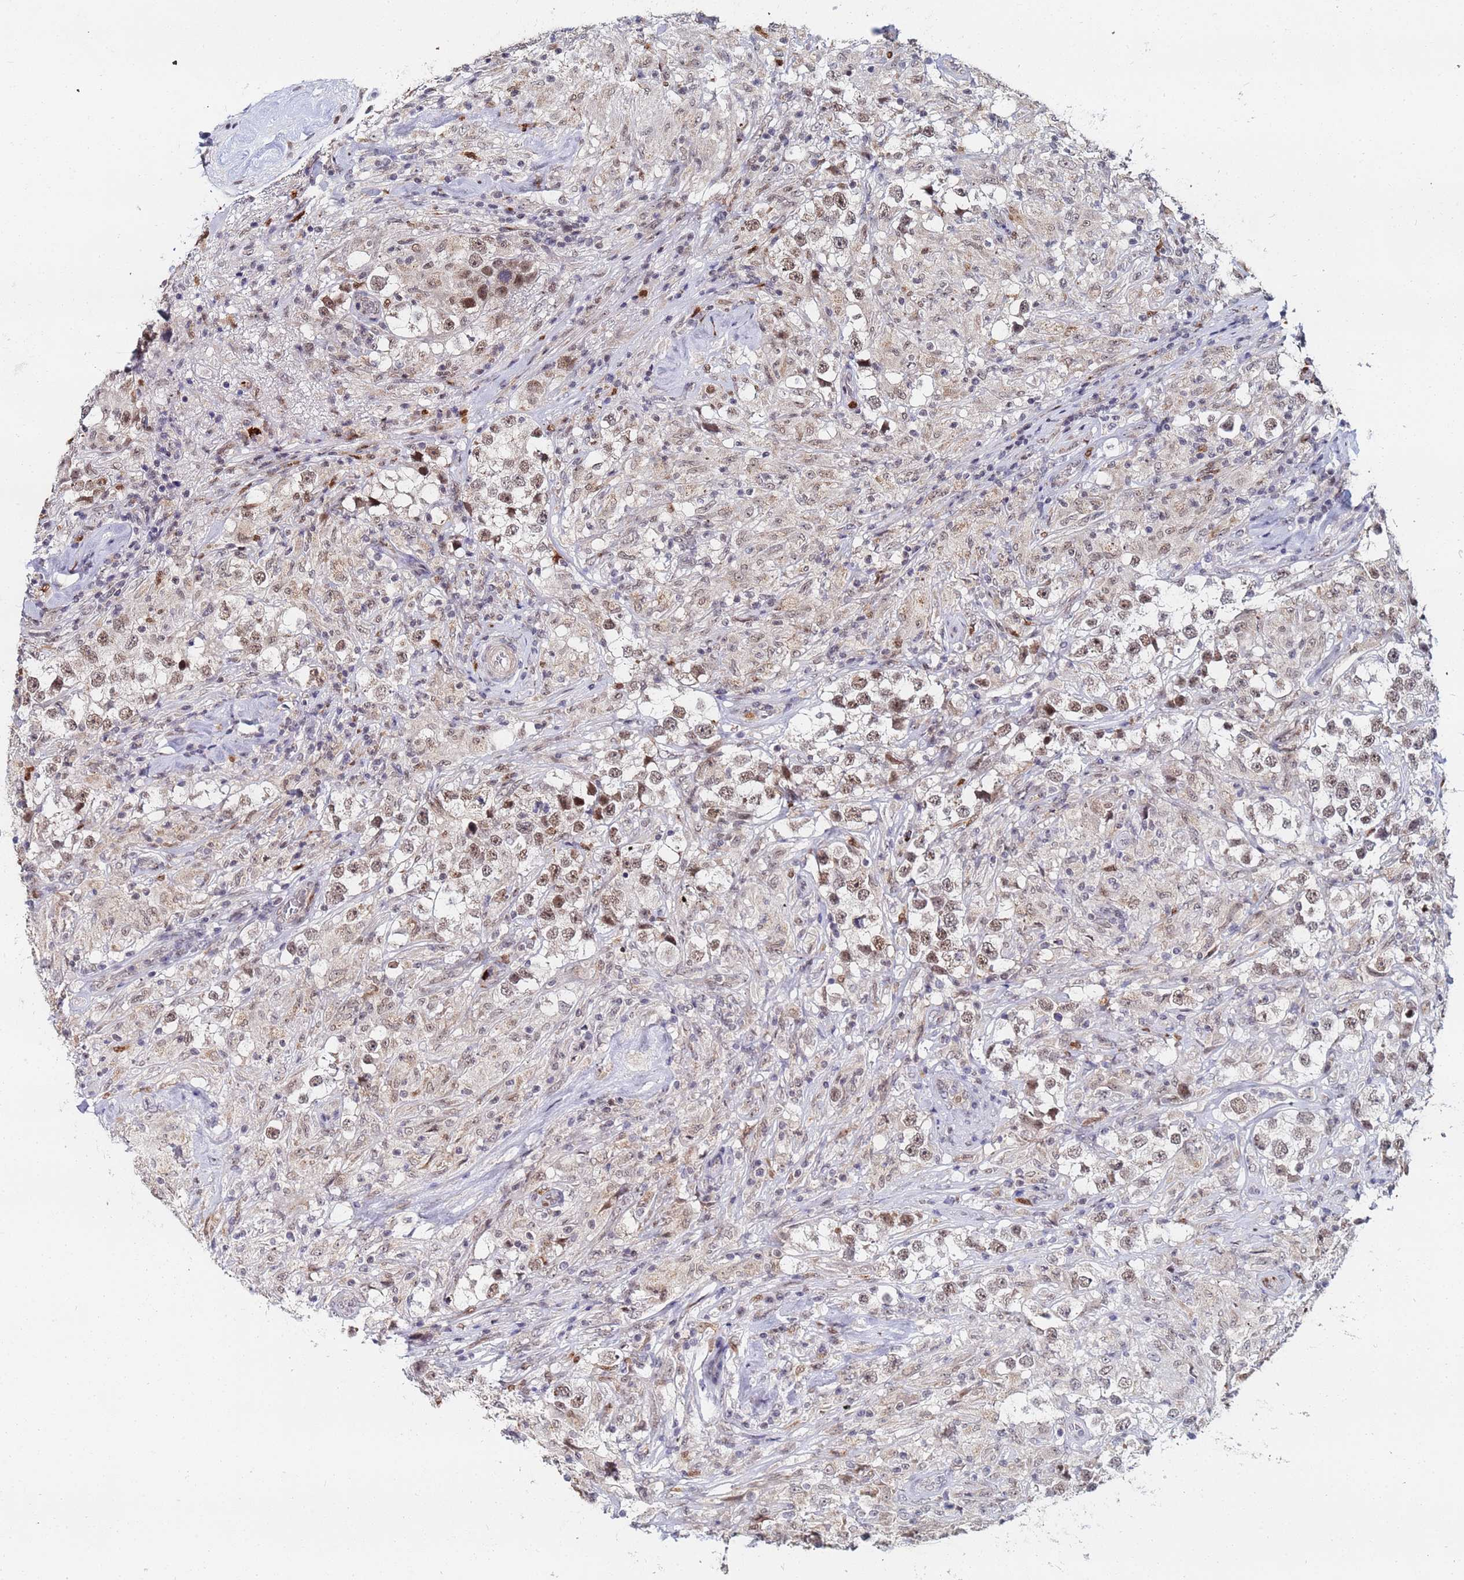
{"staining": {"intensity": "moderate", "quantity": ">75%", "location": "nuclear"}, "tissue": "testis cancer", "cell_type": "Tumor cells", "image_type": "cancer", "snomed": [{"axis": "morphology", "description": "Seminoma, NOS"}, {"axis": "topography", "description": "Testis"}], "caption": "Protein expression by immunohistochemistry exhibits moderate nuclear positivity in about >75% of tumor cells in testis cancer (seminoma). The protein of interest is stained brown, and the nuclei are stained in blue (DAB (3,3'-diaminobenzidine) IHC with brightfield microscopy, high magnification).", "gene": "MTCL1", "patient": {"sex": "male", "age": 46}}